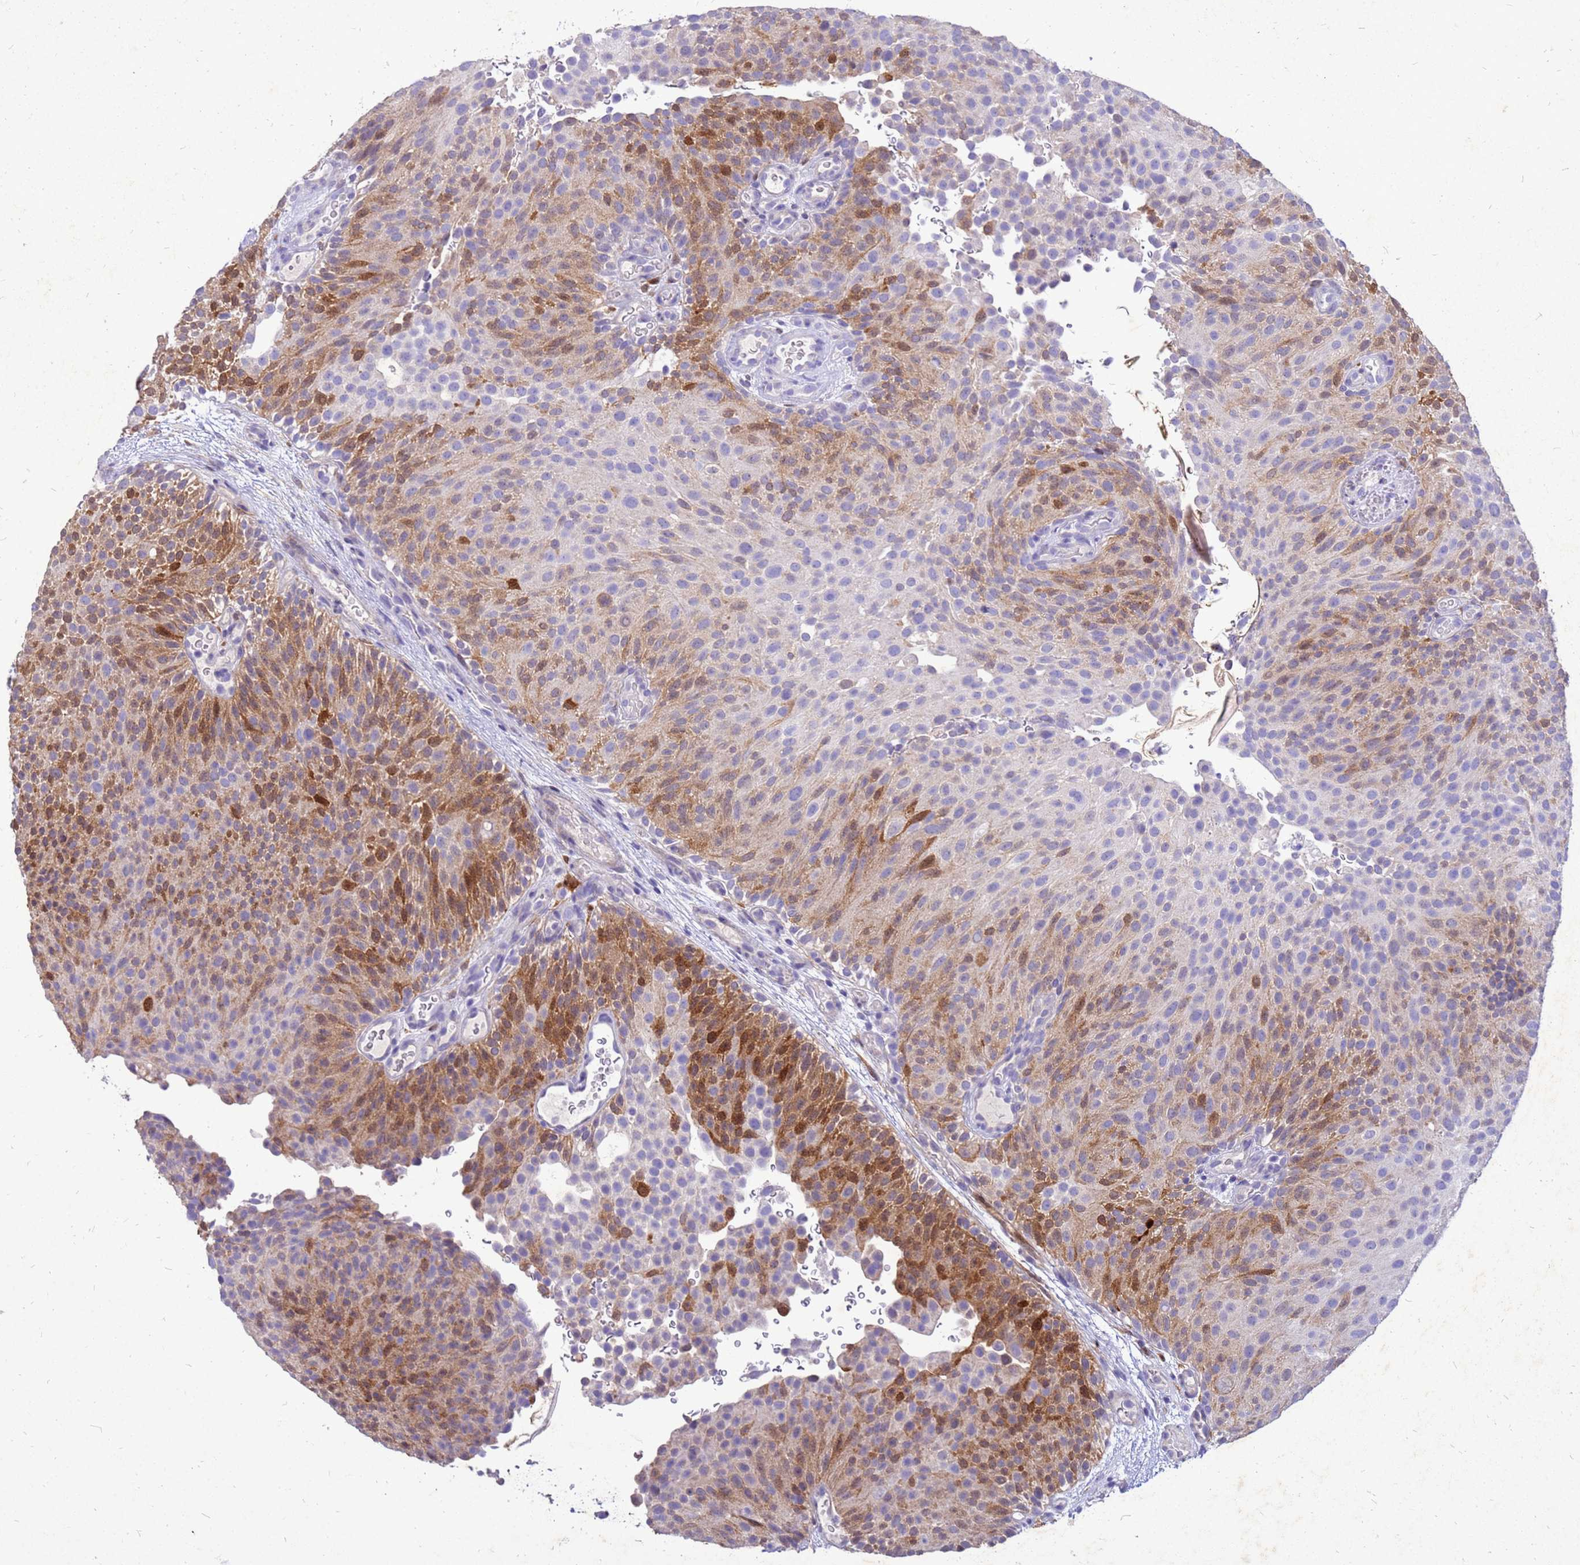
{"staining": {"intensity": "moderate", "quantity": "25%-75%", "location": "cytoplasmic/membranous,nuclear"}, "tissue": "urothelial cancer", "cell_type": "Tumor cells", "image_type": "cancer", "snomed": [{"axis": "morphology", "description": "Urothelial carcinoma, Low grade"}, {"axis": "topography", "description": "Urinary bladder"}], "caption": "The image demonstrates a brown stain indicating the presence of a protein in the cytoplasmic/membranous and nuclear of tumor cells in urothelial cancer. (DAB IHC, brown staining for protein, blue staining for nuclei).", "gene": "AKR1C1", "patient": {"sex": "male", "age": 78}}